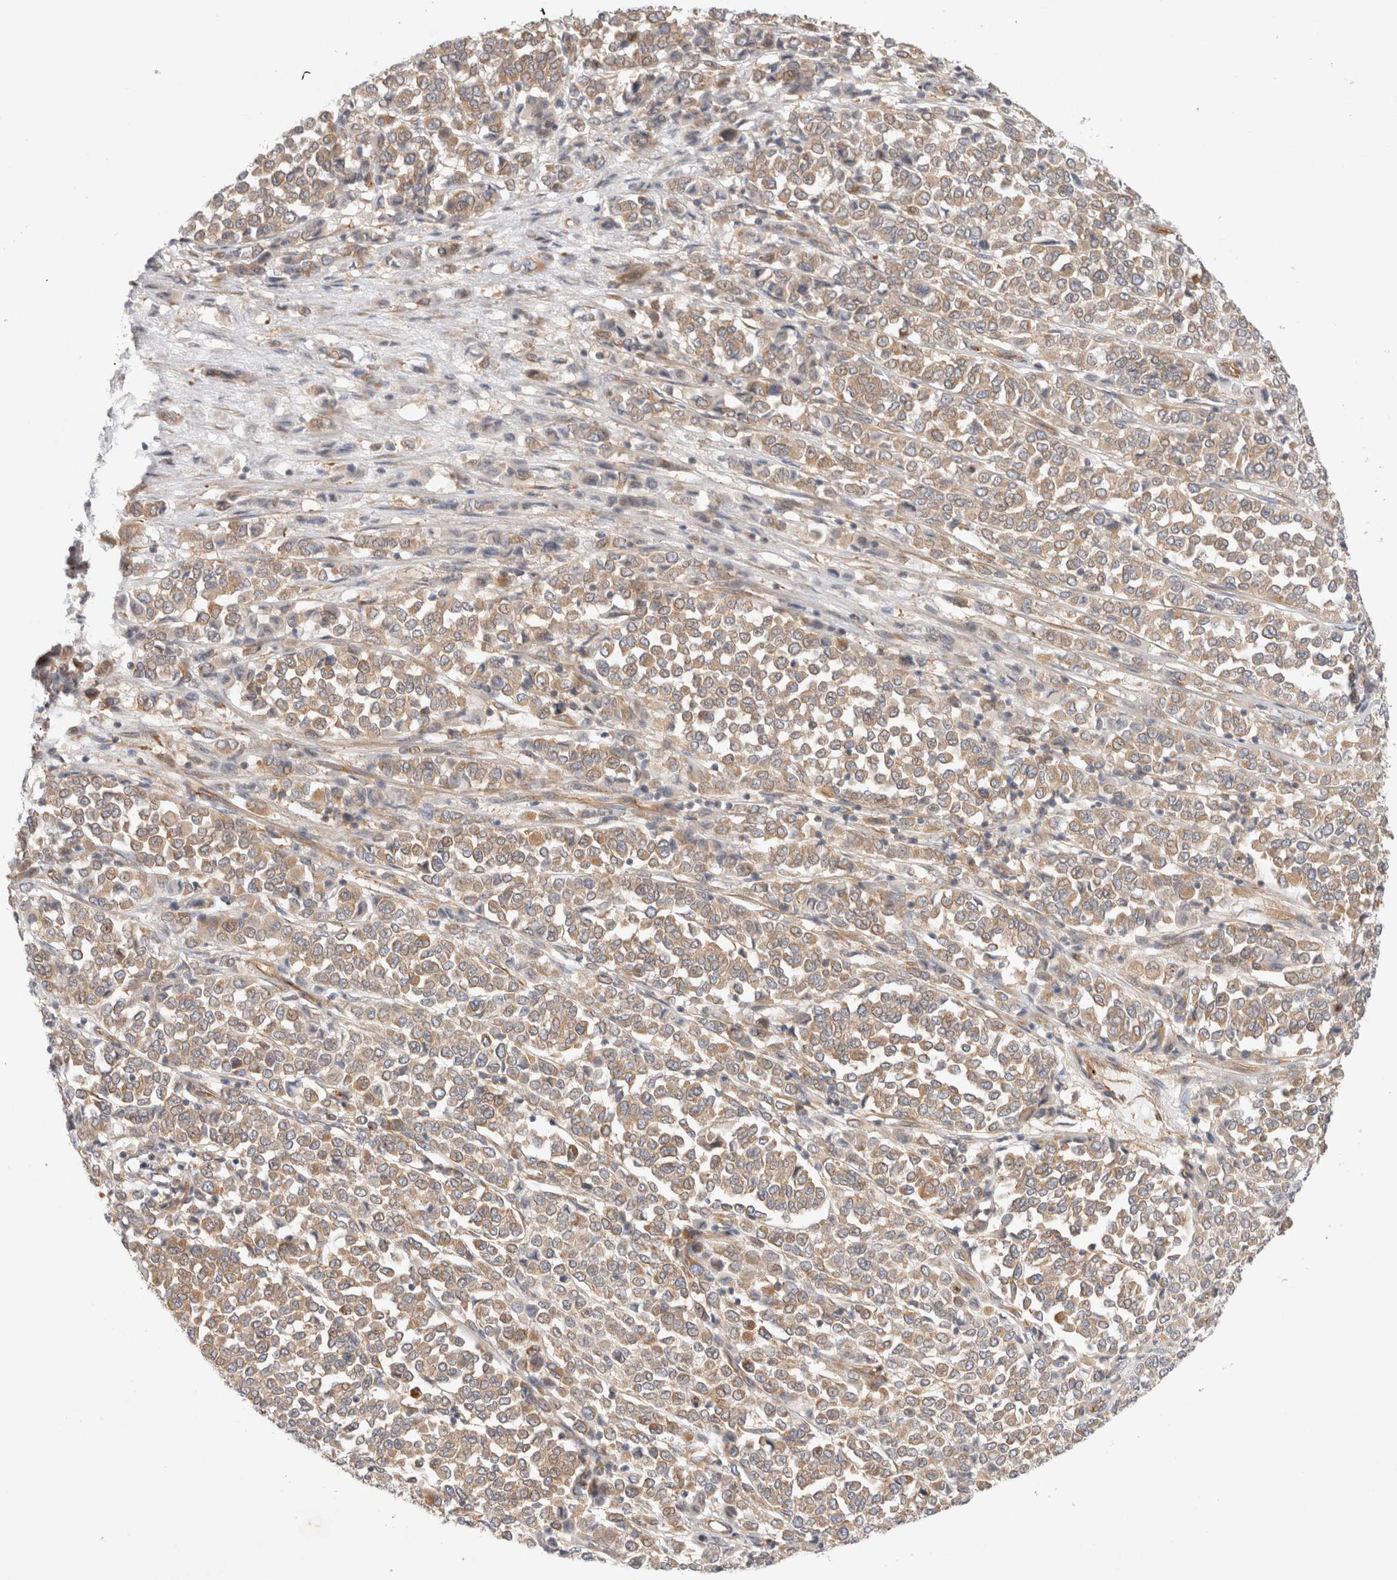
{"staining": {"intensity": "weak", "quantity": ">75%", "location": "cytoplasmic/membranous"}, "tissue": "melanoma", "cell_type": "Tumor cells", "image_type": "cancer", "snomed": [{"axis": "morphology", "description": "Malignant melanoma, Metastatic site"}, {"axis": "topography", "description": "Pancreas"}], "caption": "Immunohistochemical staining of human melanoma displays low levels of weak cytoplasmic/membranous expression in approximately >75% of tumor cells. (Brightfield microscopy of DAB IHC at high magnification).", "gene": "GPR150", "patient": {"sex": "female", "age": 30}}